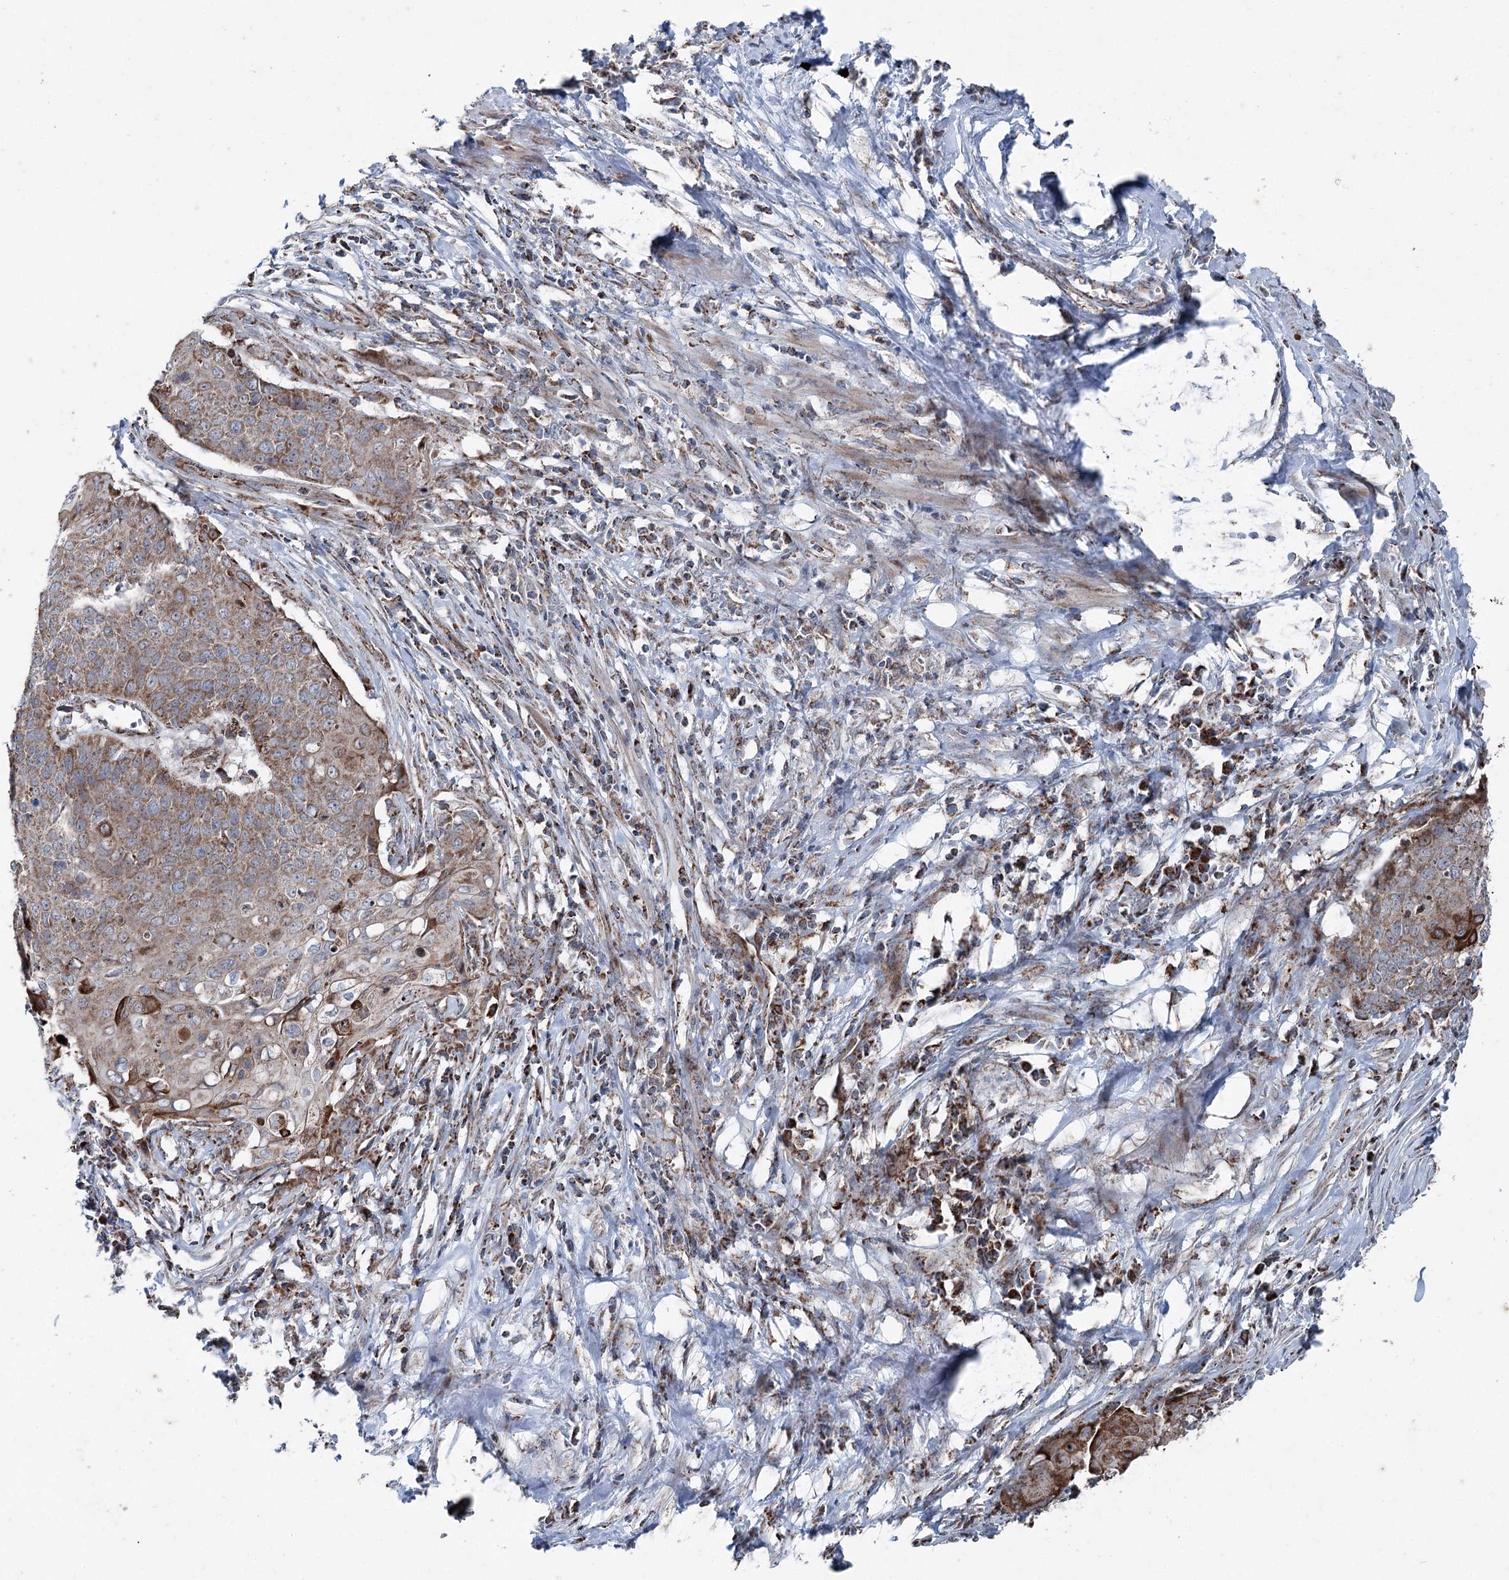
{"staining": {"intensity": "strong", "quantity": ">75%", "location": "cytoplasmic/membranous"}, "tissue": "cervical cancer", "cell_type": "Tumor cells", "image_type": "cancer", "snomed": [{"axis": "morphology", "description": "Squamous cell carcinoma, NOS"}, {"axis": "topography", "description": "Cervix"}], "caption": "Protein expression analysis of cervical cancer displays strong cytoplasmic/membranous positivity in about >75% of tumor cells.", "gene": "UCN3", "patient": {"sex": "female", "age": 39}}